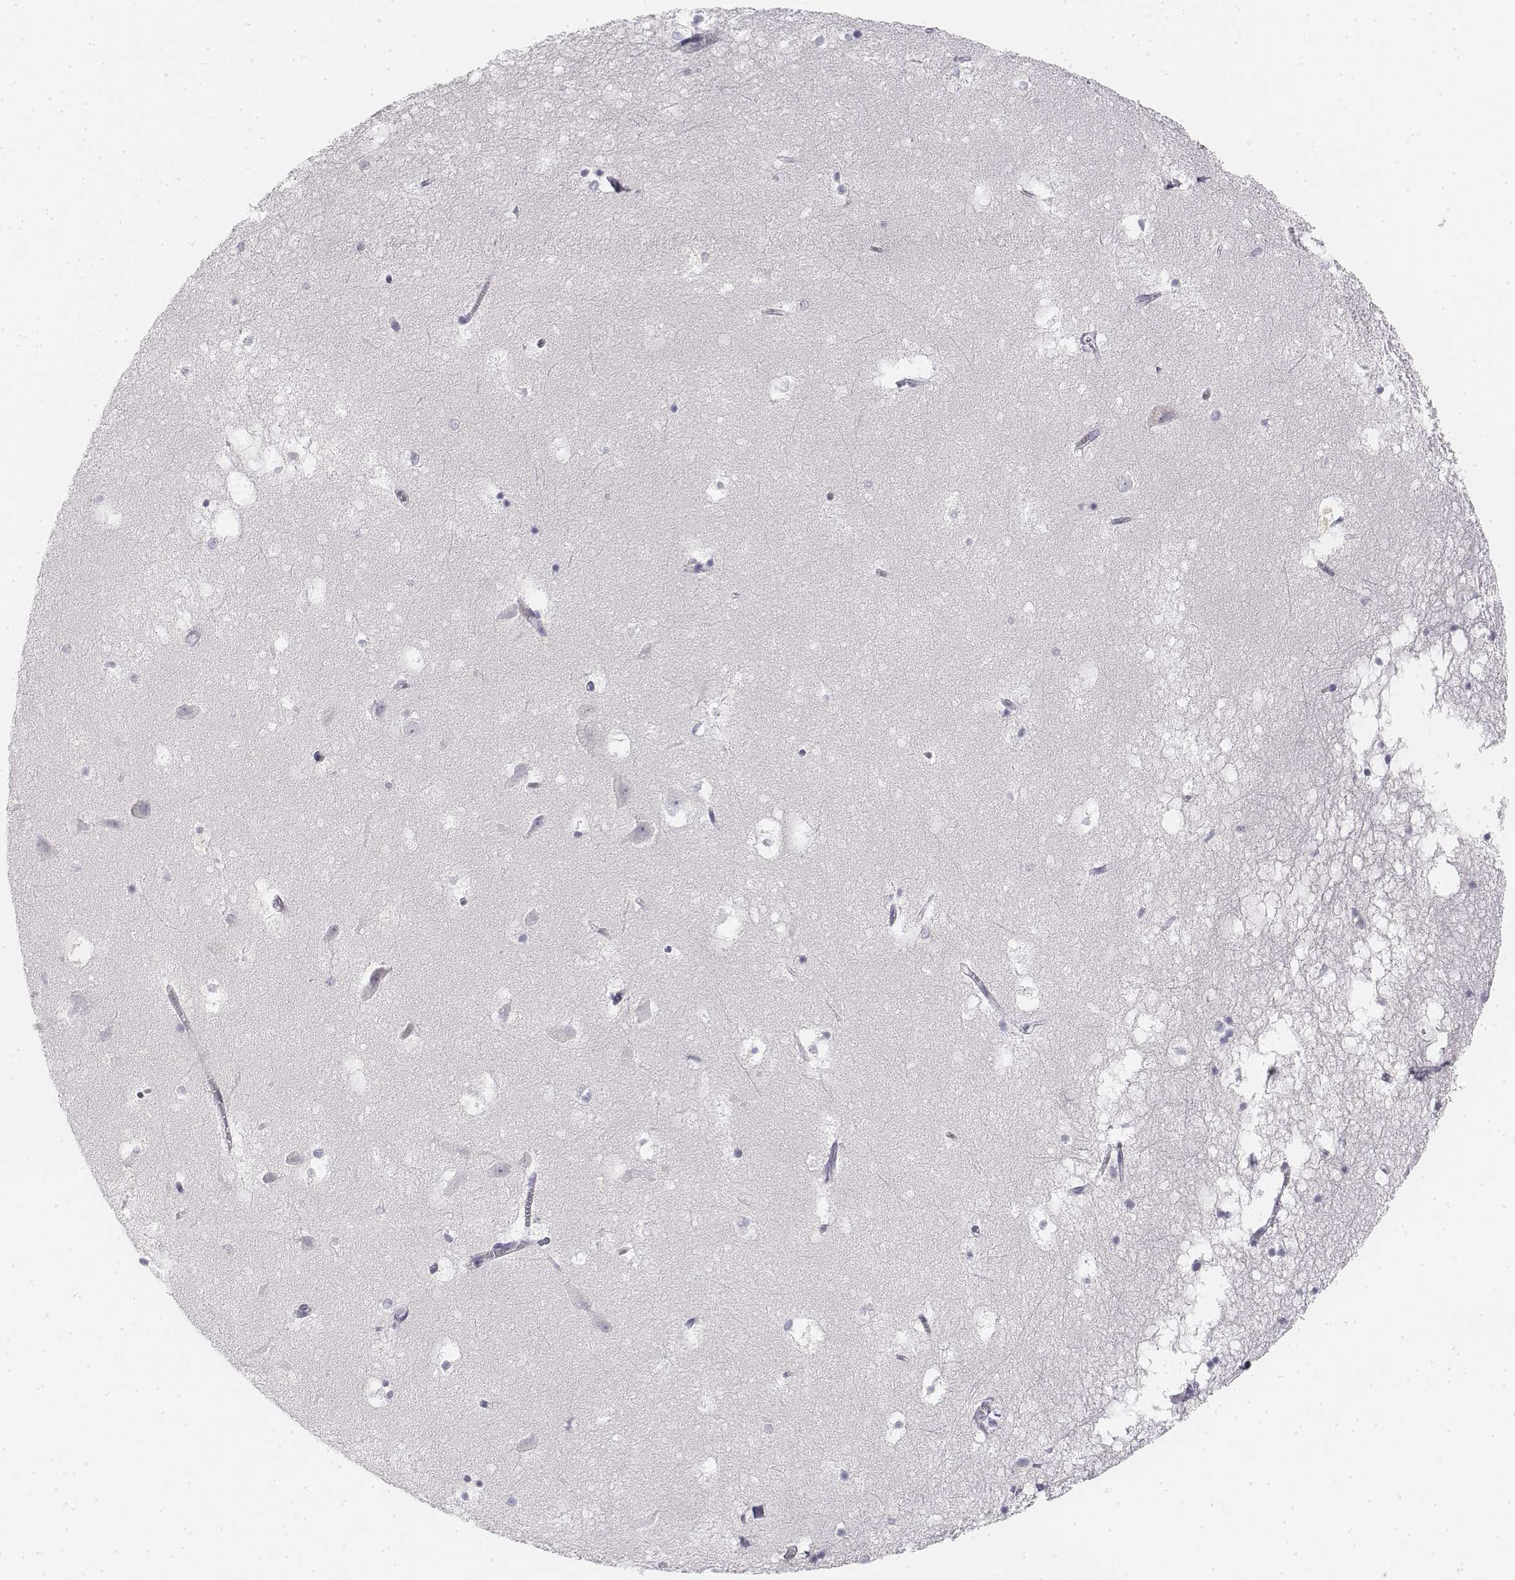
{"staining": {"intensity": "negative", "quantity": "none", "location": "none"}, "tissue": "hippocampus", "cell_type": "Glial cells", "image_type": "normal", "snomed": [{"axis": "morphology", "description": "Normal tissue, NOS"}, {"axis": "topography", "description": "Hippocampus"}], "caption": "An IHC photomicrograph of normal hippocampus is shown. There is no staining in glial cells of hippocampus. (DAB (3,3'-diaminobenzidine) IHC with hematoxylin counter stain).", "gene": "KRT25", "patient": {"sex": "male", "age": 58}}